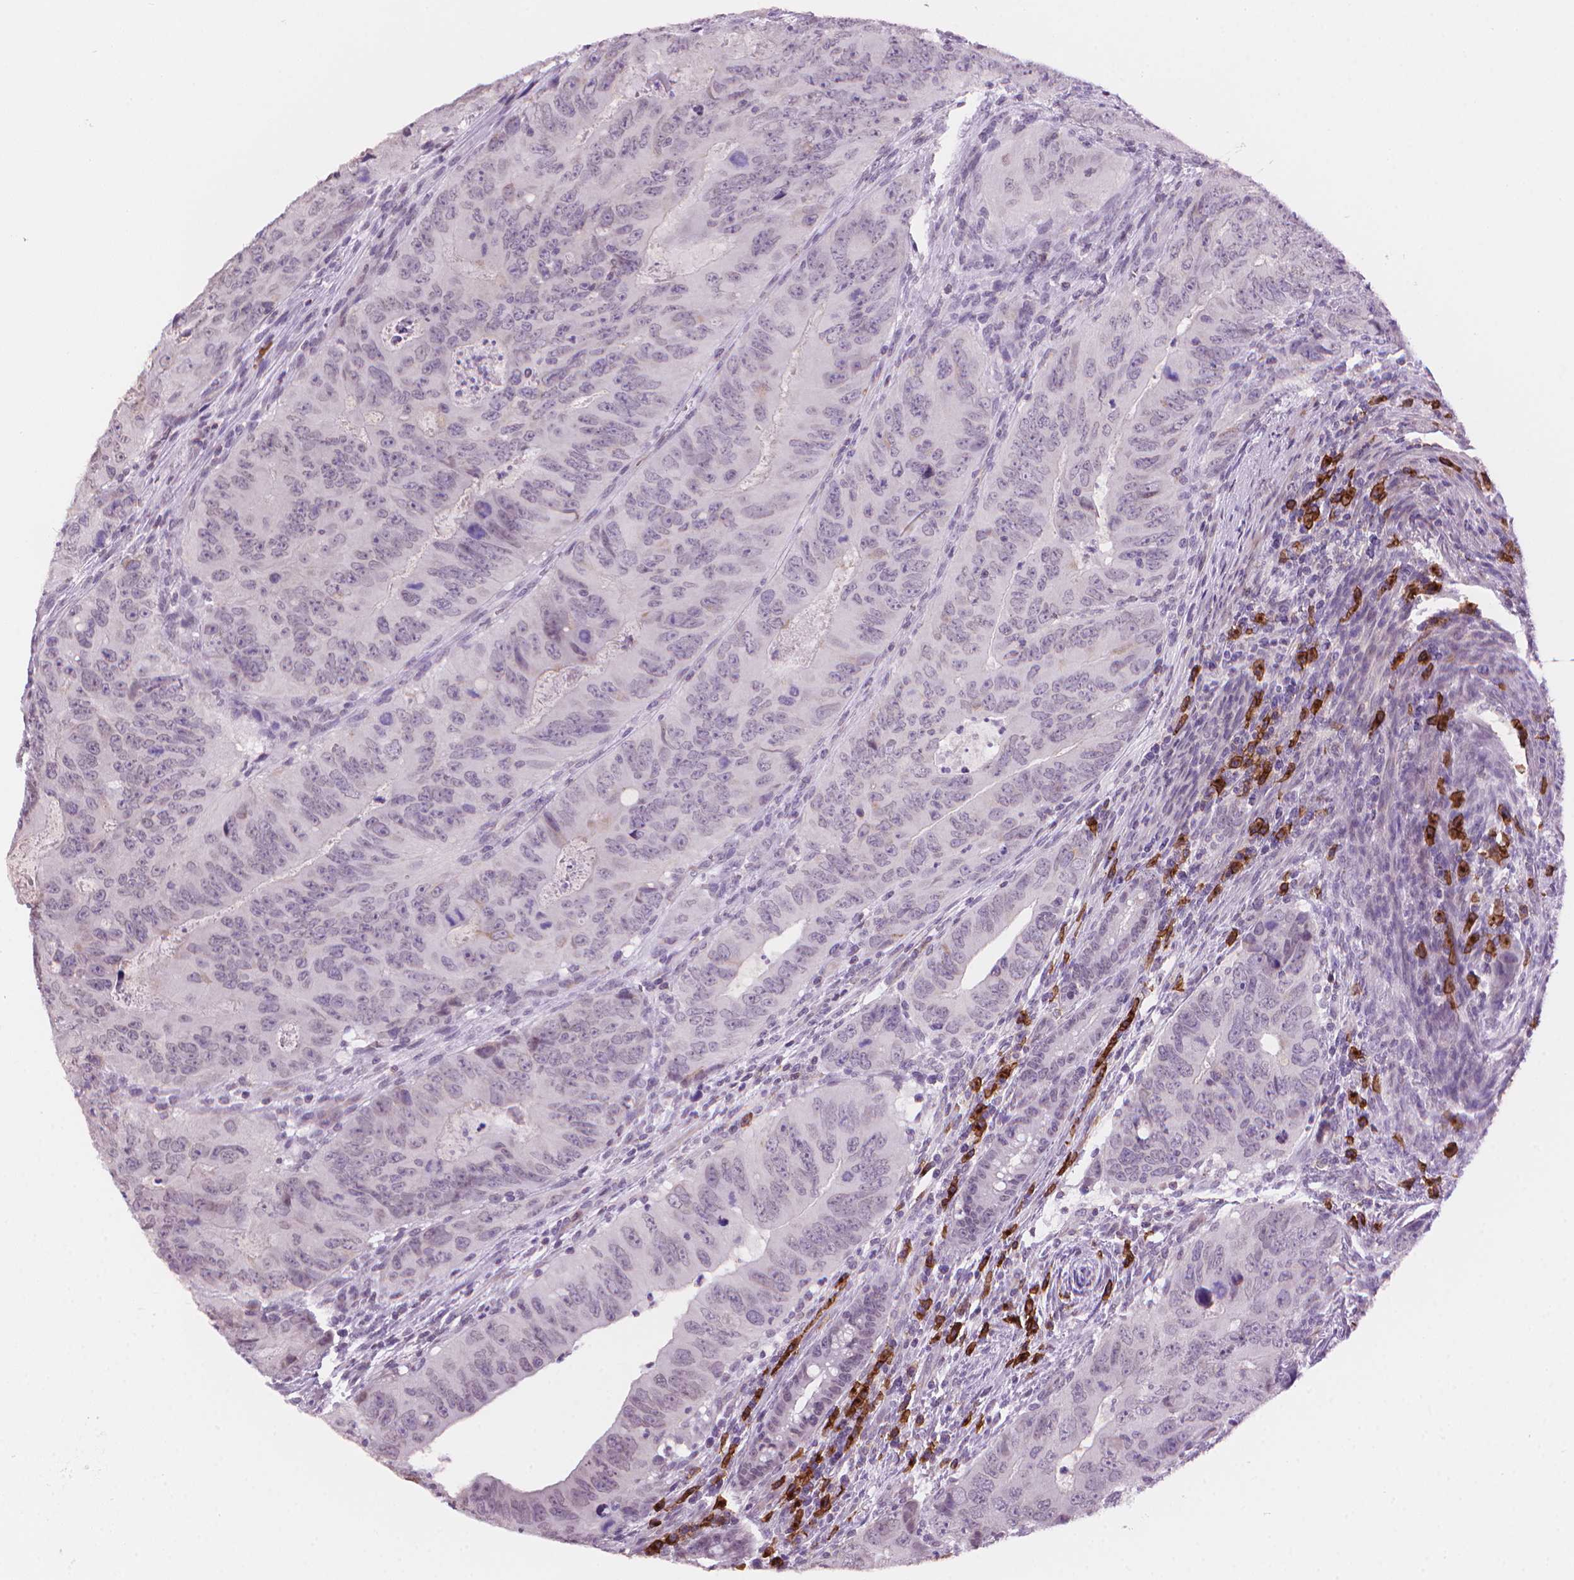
{"staining": {"intensity": "negative", "quantity": "none", "location": "none"}, "tissue": "colorectal cancer", "cell_type": "Tumor cells", "image_type": "cancer", "snomed": [{"axis": "morphology", "description": "Adenocarcinoma, NOS"}, {"axis": "topography", "description": "Colon"}], "caption": "Human adenocarcinoma (colorectal) stained for a protein using IHC reveals no positivity in tumor cells.", "gene": "TMEM184A", "patient": {"sex": "male", "age": 79}}